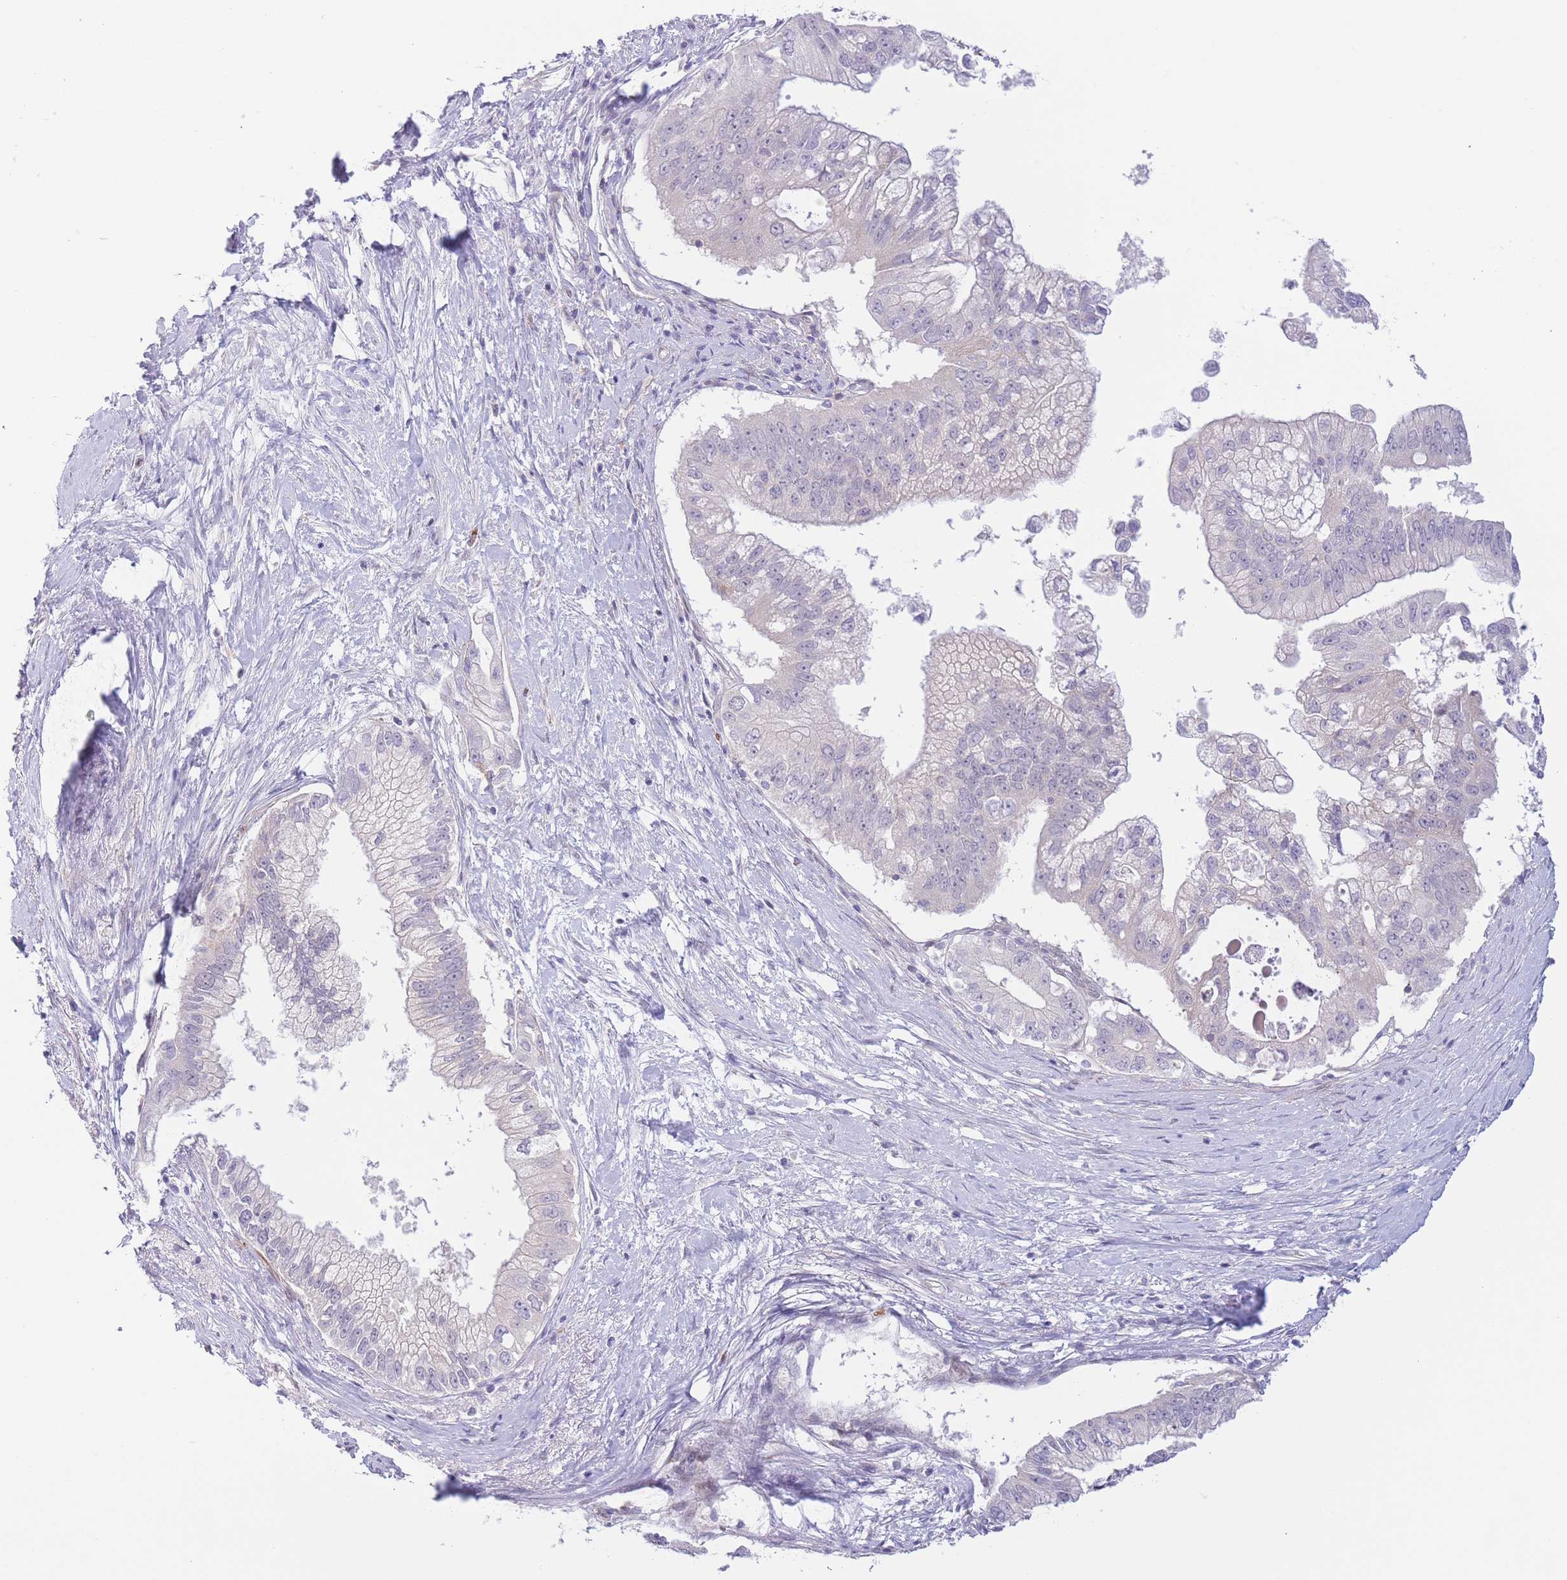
{"staining": {"intensity": "negative", "quantity": "none", "location": "none"}, "tissue": "pancreatic cancer", "cell_type": "Tumor cells", "image_type": "cancer", "snomed": [{"axis": "morphology", "description": "Adenocarcinoma, NOS"}, {"axis": "topography", "description": "Pancreas"}], "caption": "Tumor cells show no significant protein staining in pancreatic adenocarcinoma.", "gene": "C9orf152", "patient": {"sex": "male", "age": 70}}